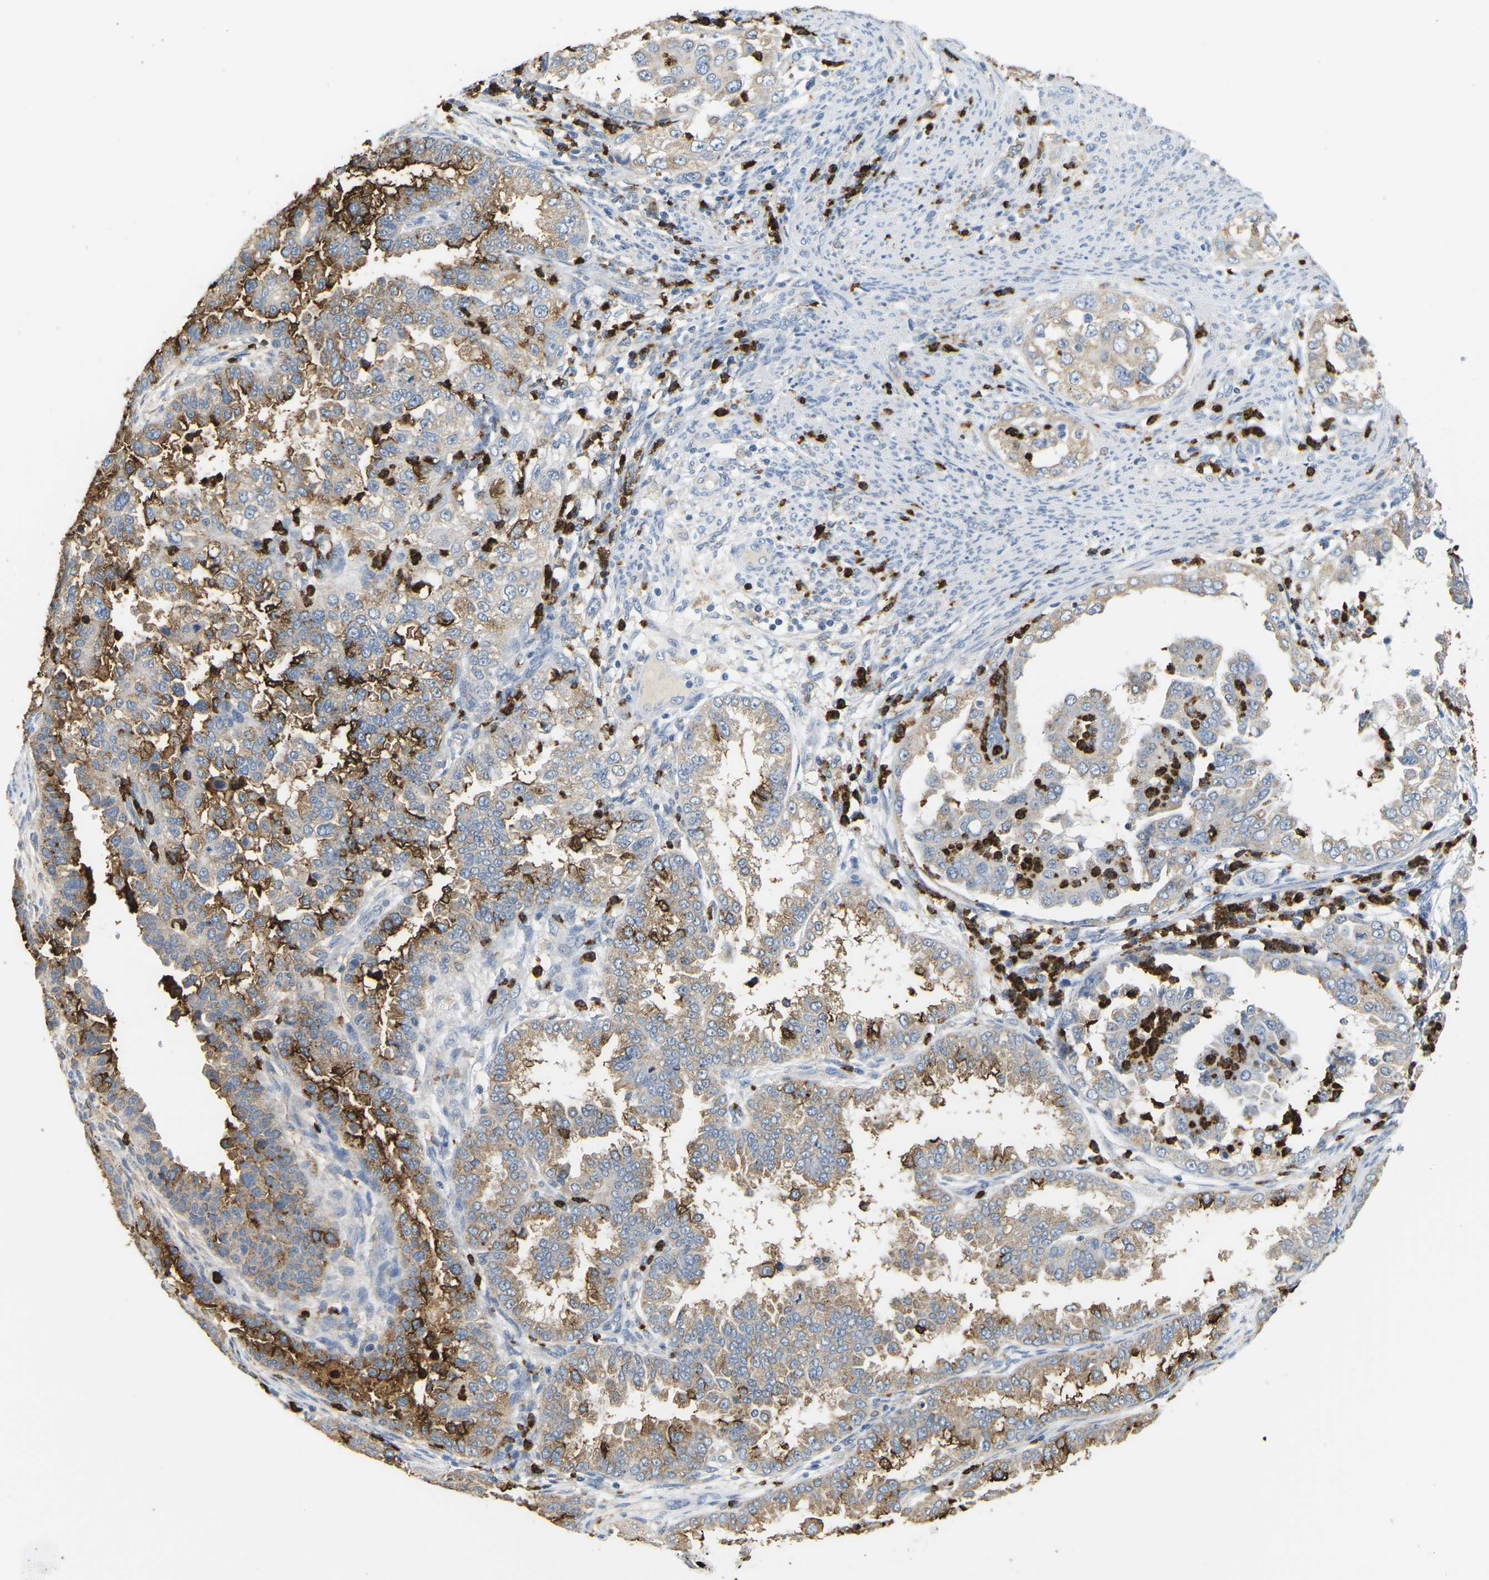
{"staining": {"intensity": "weak", "quantity": ">75%", "location": "cytoplasmic/membranous"}, "tissue": "endometrial cancer", "cell_type": "Tumor cells", "image_type": "cancer", "snomed": [{"axis": "morphology", "description": "Adenocarcinoma, NOS"}, {"axis": "topography", "description": "Endometrium"}], "caption": "Tumor cells exhibit weak cytoplasmic/membranous staining in about >75% of cells in adenocarcinoma (endometrial).", "gene": "ADM", "patient": {"sex": "female", "age": 85}}